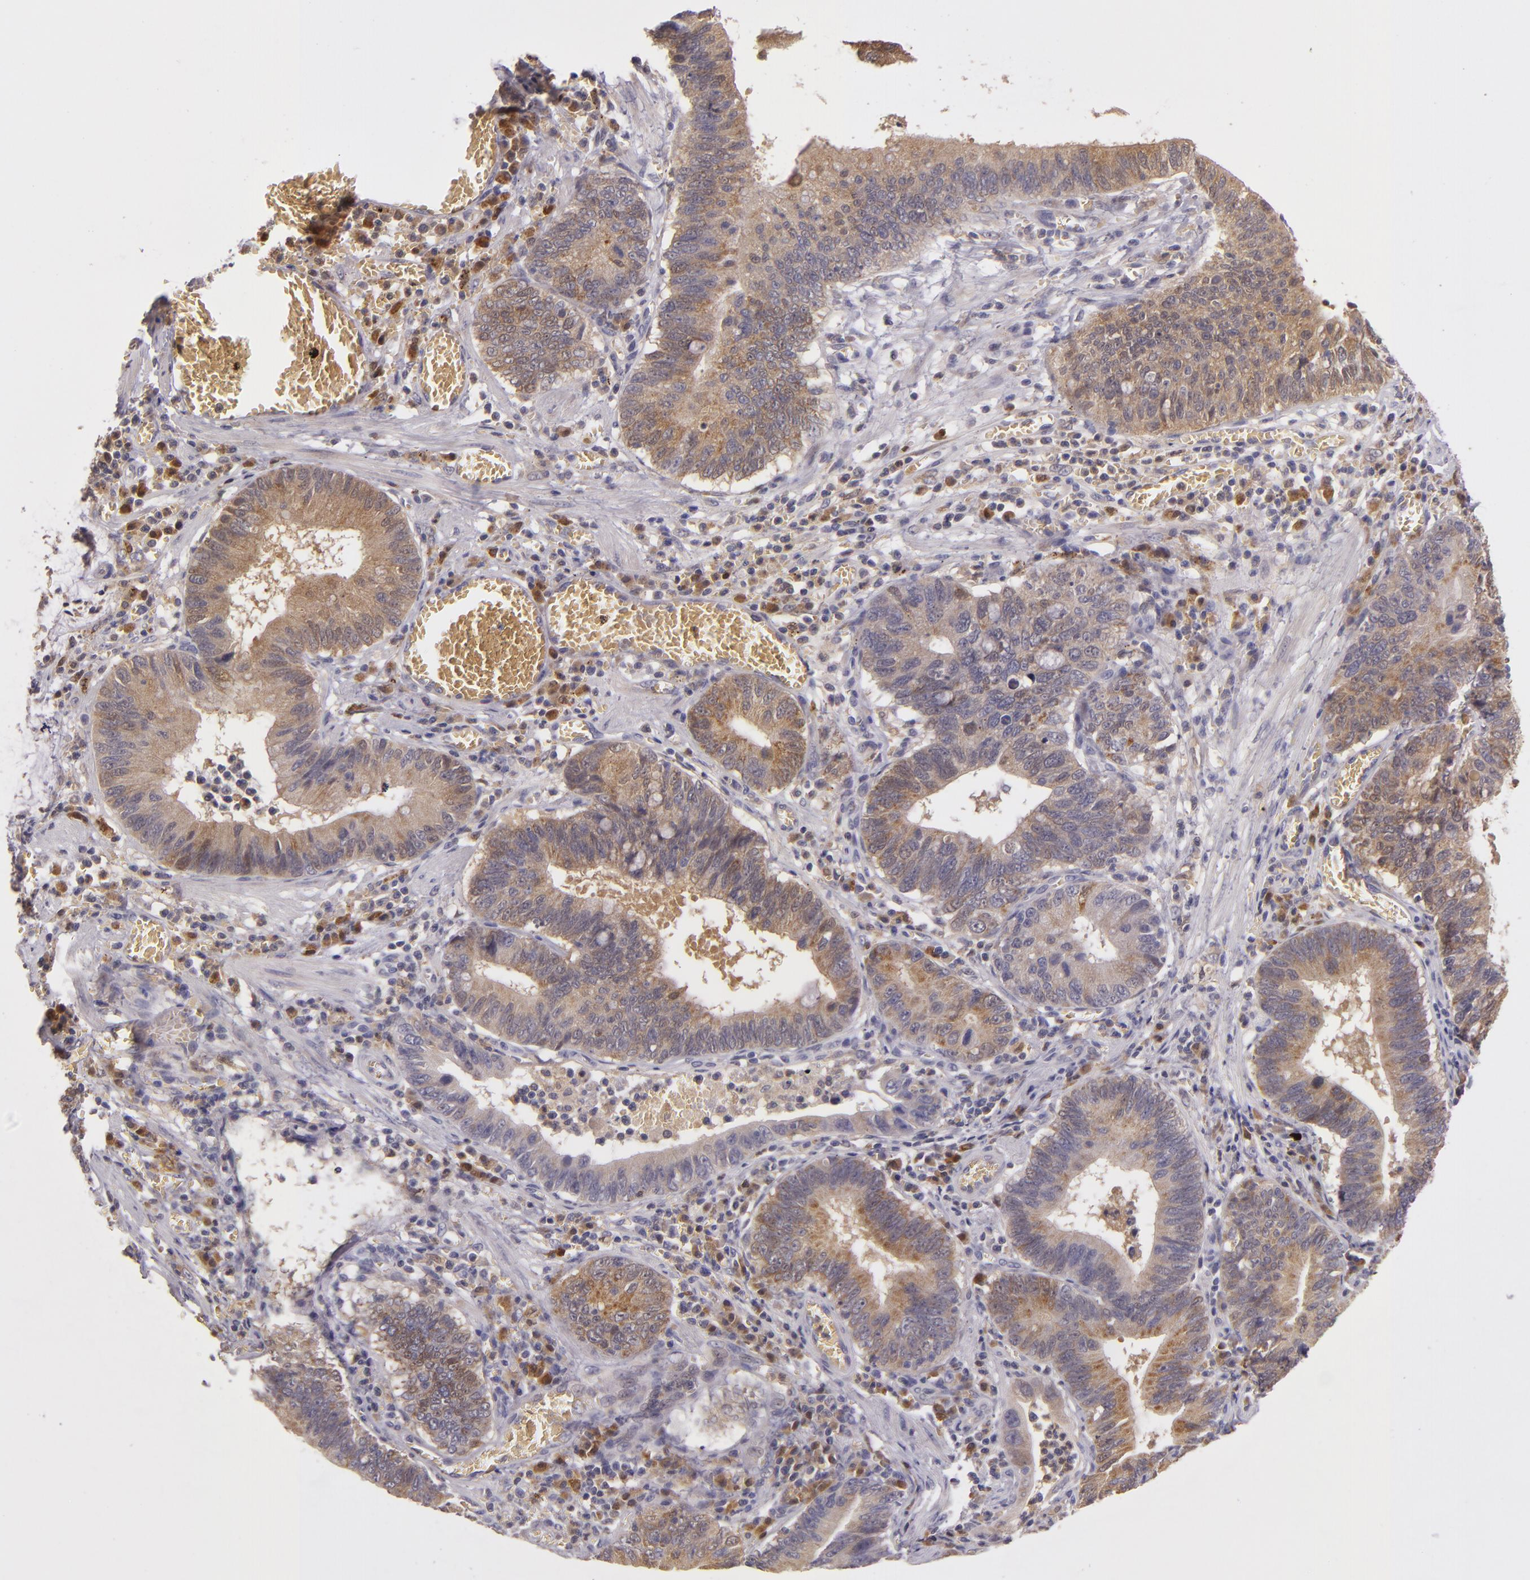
{"staining": {"intensity": "moderate", "quantity": ">75%", "location": "cytoplasmic/membranous"}, "tissue": "stomach cancer", "cell_type": "Tumor cells", "image_type": "cancer", "snomed": [{"axis": "morphology", "description": "Adenocarcinoma, NOS"}, {"axis": "topography", "description": "Stomach"}, {"axis": "topography", "description": "Gastric cardia"}], "caption": "This is a histology image of immunohistochemistry (IHC) staining of stomach cancer (adenocarcinoma), which shows moderate staining in the cytoplasmic/membranous of tumor cells.", "gene": "FHIT", "patient": {"sex": "male", "age": 59}}